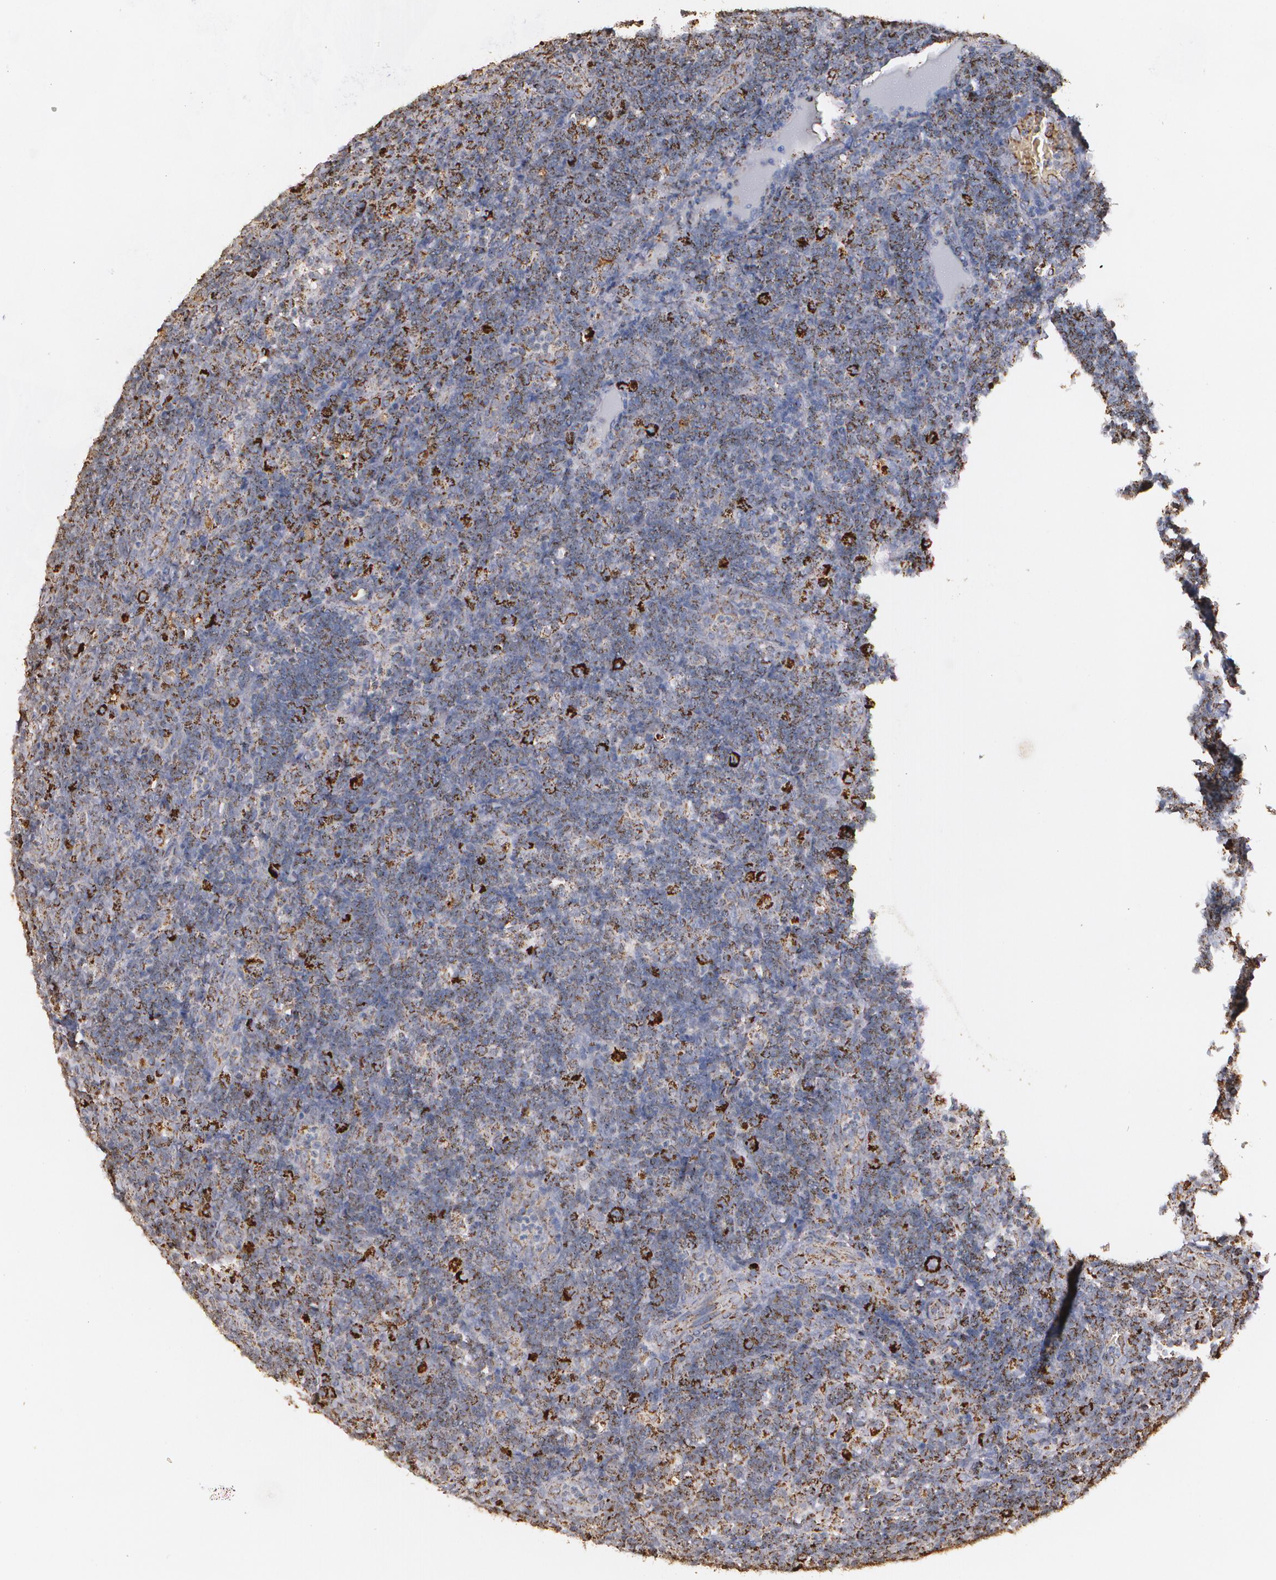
{"staining": {"intensity": "moderate", "quantity": "25%-75%", "location": "cytoplasmic/membranous"}, "tissue": "lymph node", "cell_type": "Non-germinal center cells", "image_type": "normal", "snomed": [{"axis": "morphology", "description": "Normal tissue, NOS"}, {"axis": "morphology", "description": "Inflammation, NOS"}, {"axis": "topography", "description": "Lymph node"}, {"axis": "topography", "description": "Salivary gland"}], "caption": "A high-resolution micrograph shows IHC staining of normal lymph node, which demonstrates moderate cytoplasmic/membranous positivity in about 25%-75% of non-germinal center cells.", "gene": "HSPD1", "patient": {"sex": "male", "age": 3}}